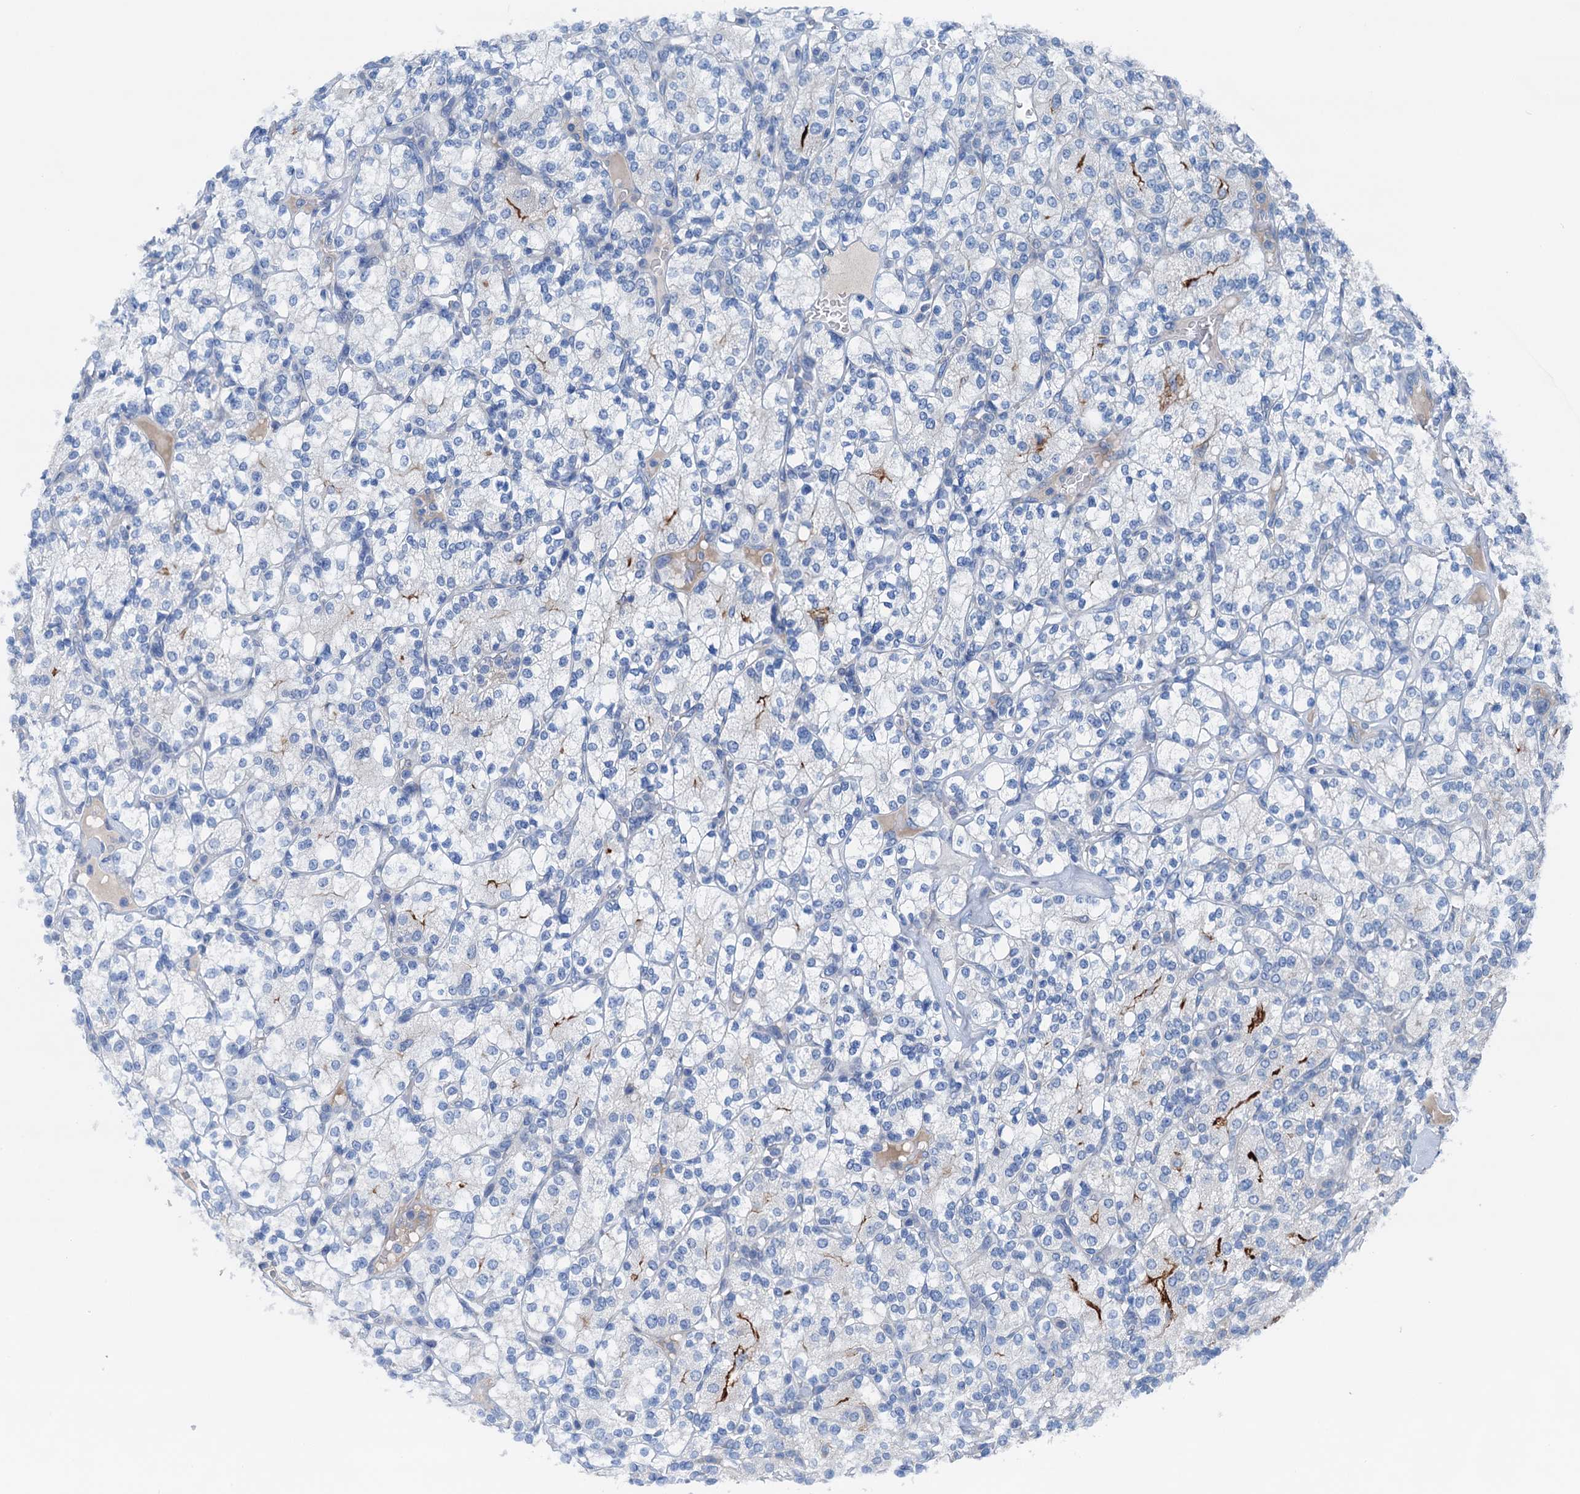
{"staining": {"intensity": "moderate", "quantity": "<25%", "location": "cytoplasmic/membranous"}, "tissue": "renal cancer", "cell_type": "Tumor cells", "image_type": "cancer", "snomed": [{"axis": "morphology", "description": "Adenocarcinoma, NOS"}, {"axis": "topography", "description": "Kidney"}], "caption": "IHC image of neoplastic tissue: renal adenocarcinoma stained using IHC reveals low levels of moderate protein expression localized specifically in the cytoplasmic/membranous of tumor cells, appearing as a cytoplasmic/membranous brown color.", "gene": "KNDC1", "patient": {"sex": "male", "age": 77}}